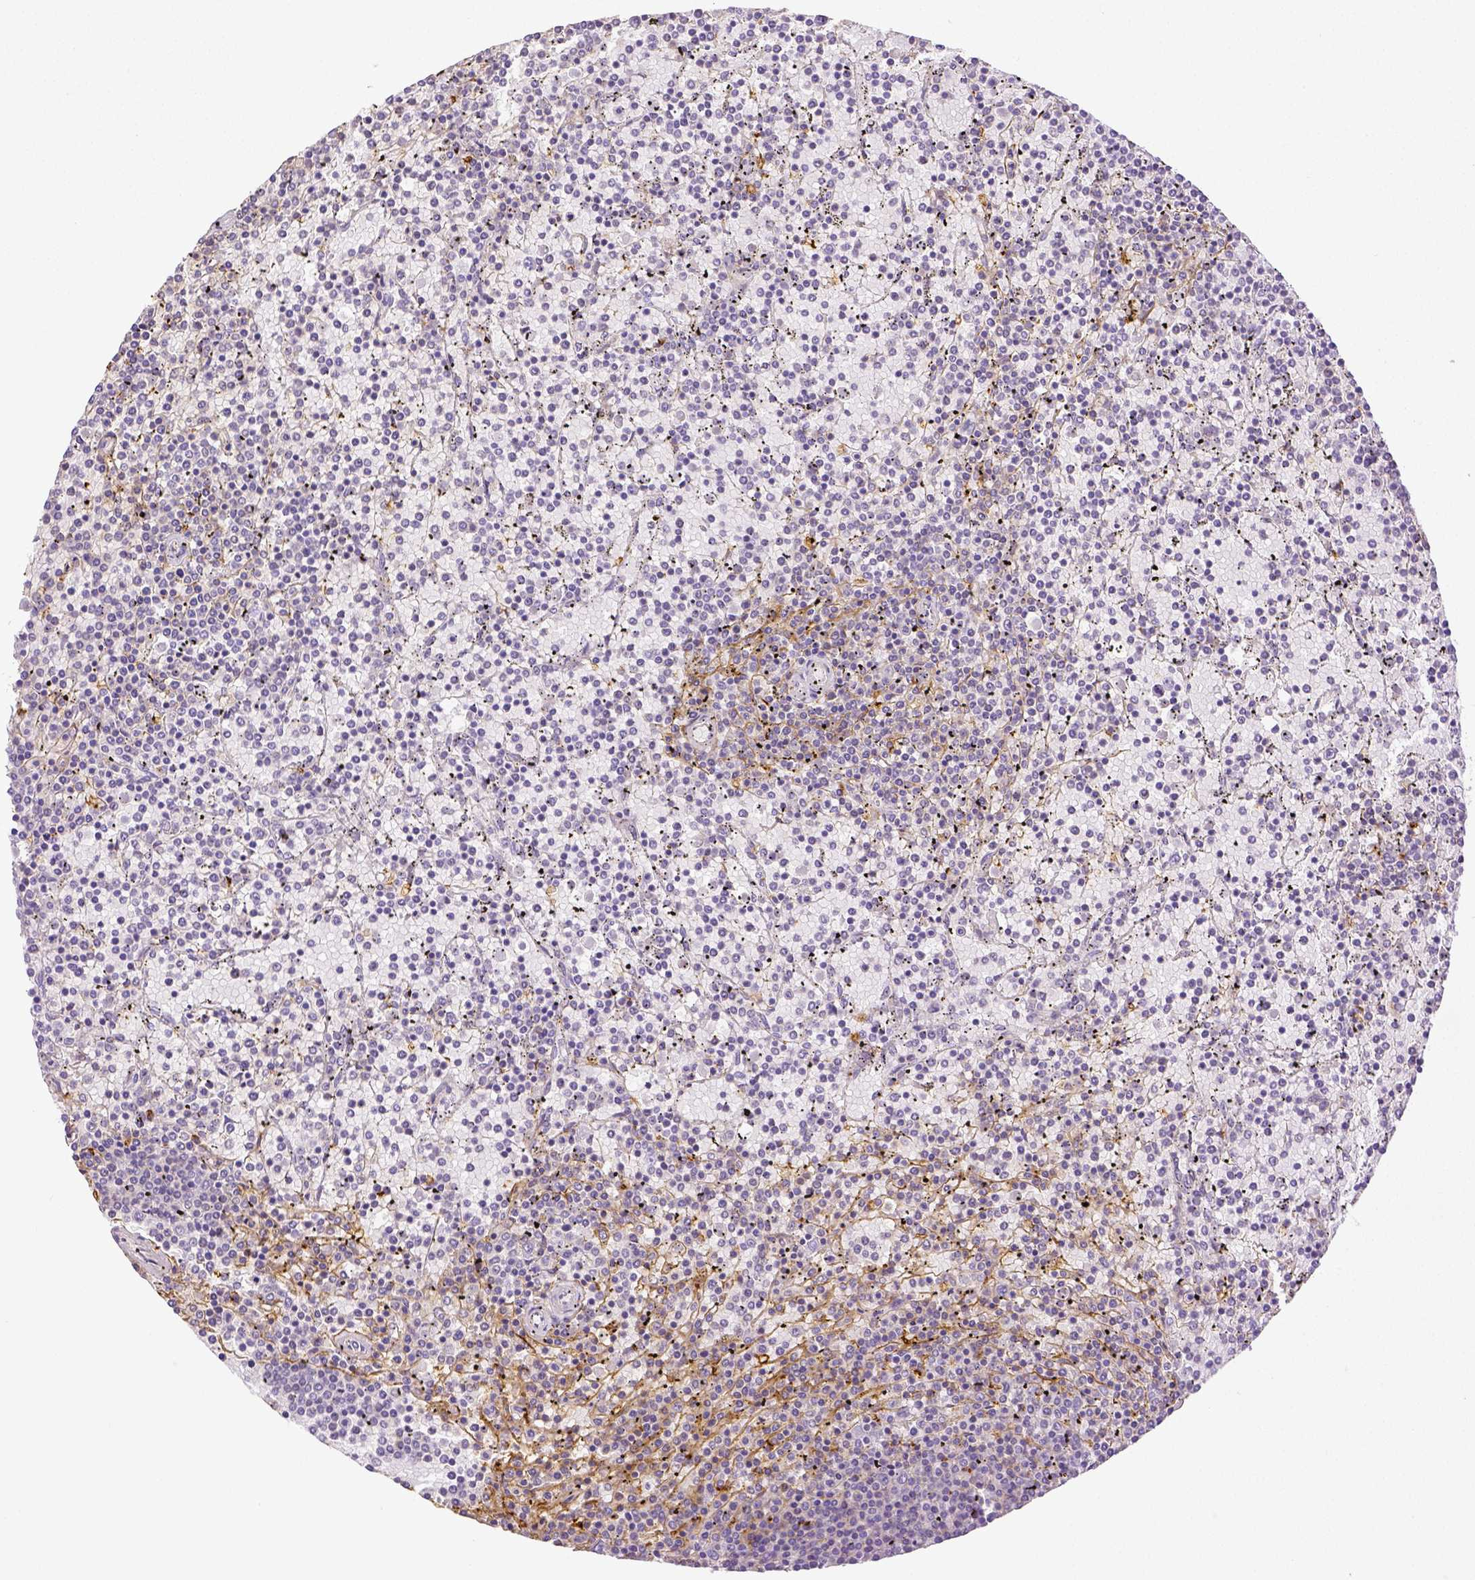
{"staining": {"intensity": "negative", "quantity": "none", "location": "none"}, "tissue": "lymphoma", "cell_type": "Tumor cells", "image_type": "cancer", "snomed": [{"axis": "morphology", "description": "Malignant lymphoma, non-Hodgkin's type, Low grade"}, {"axis": "topography", "description": "Spleen"}], "caption": "The immunohistochemistry image has no significant staining in tumor cells of lymphoma tissue.", "gene": "THY1", "patient": {"sex": "female", "age": 77}}